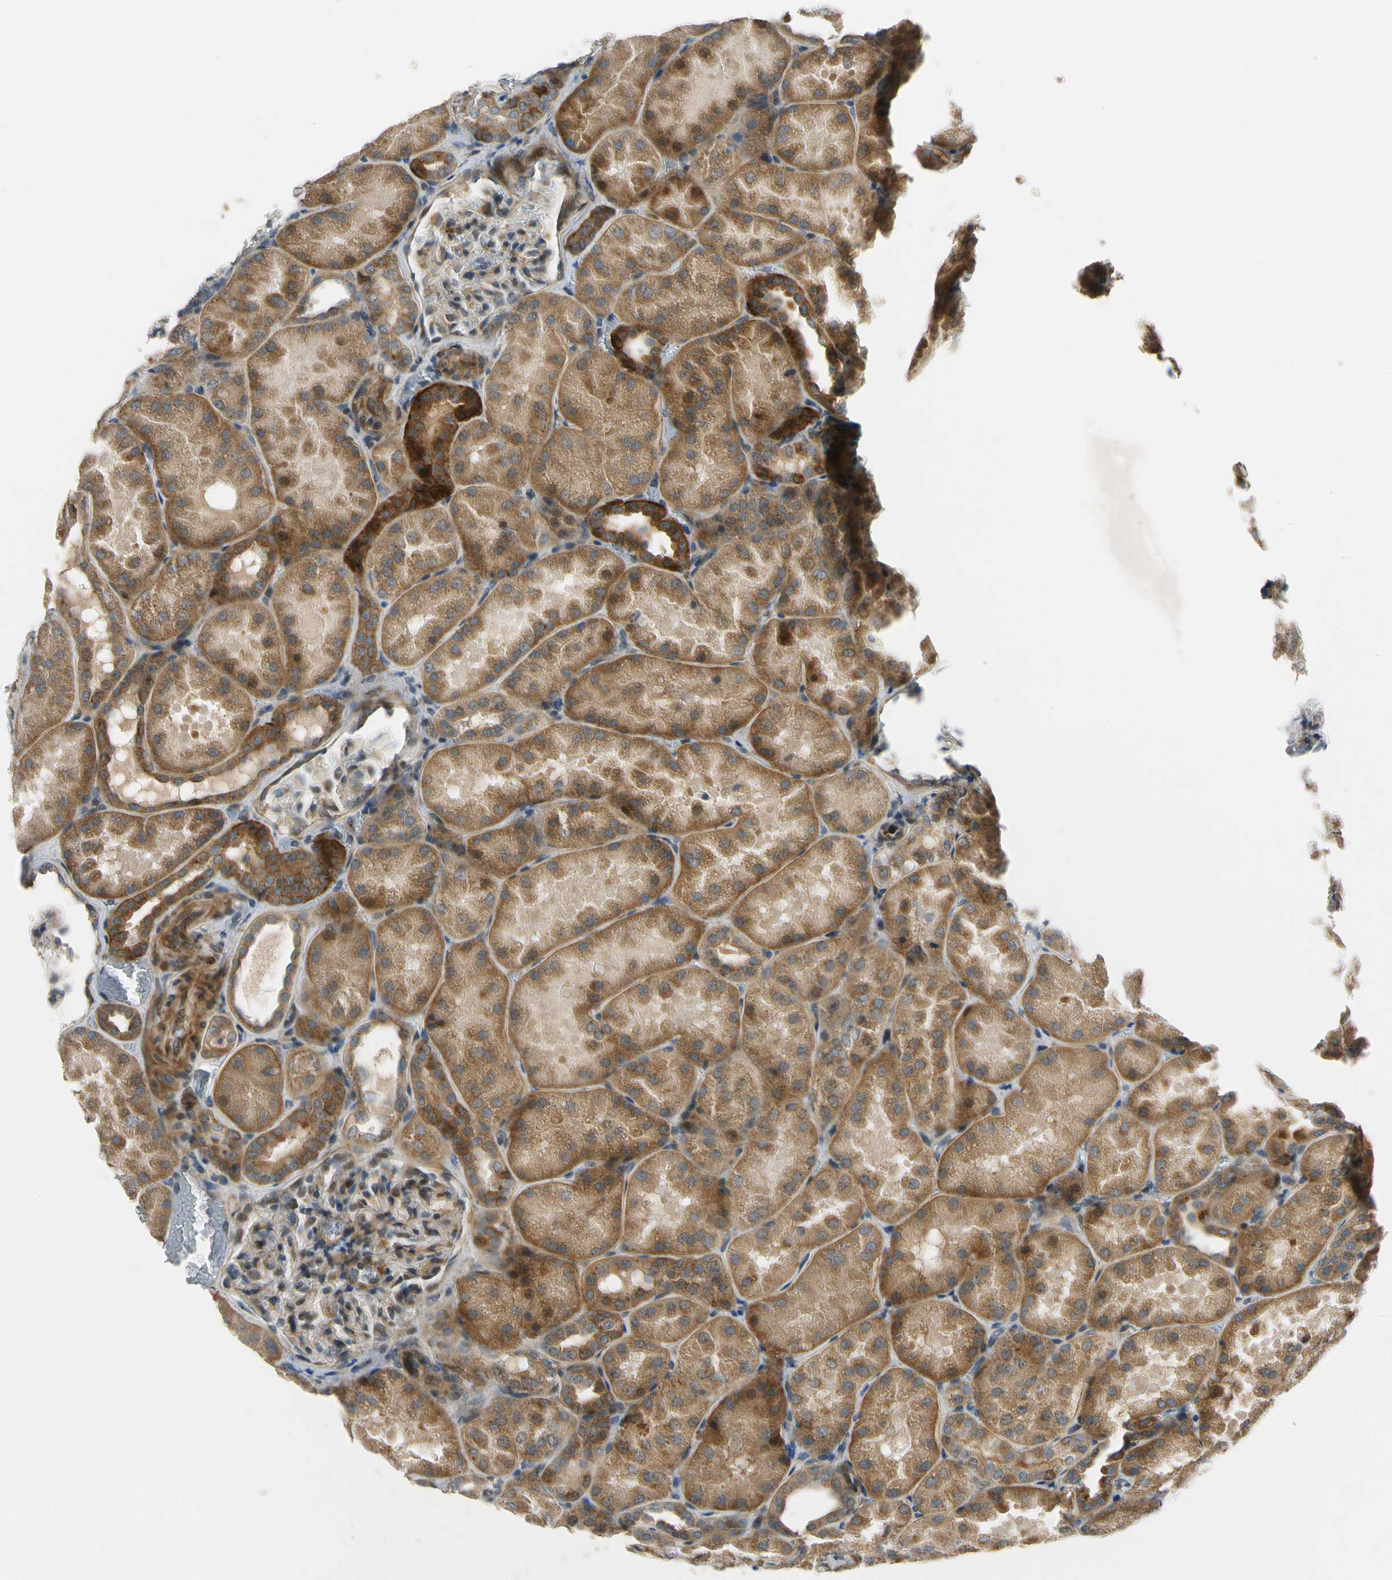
{"staining": {"intensity": "moderate", "quantity": ">75%", "location": "cytoplasmic/membranous"}, "tissue": "kidney", "cell_type": "Cells in glomeruli", "image_type": "normal", "snomed": [{"axis": "morphology", "description": "Normal tissue, NOS"}, {"axis": "topography", "description": "Kidney"}], "caption": "Moderate cytoplasmic/membranous positivity for a protein is present in about >75% of cells in glomeruli of benign kidney using IHC.", "gene": "MST1R", "patient": {"sex": "male", "age": 28}}